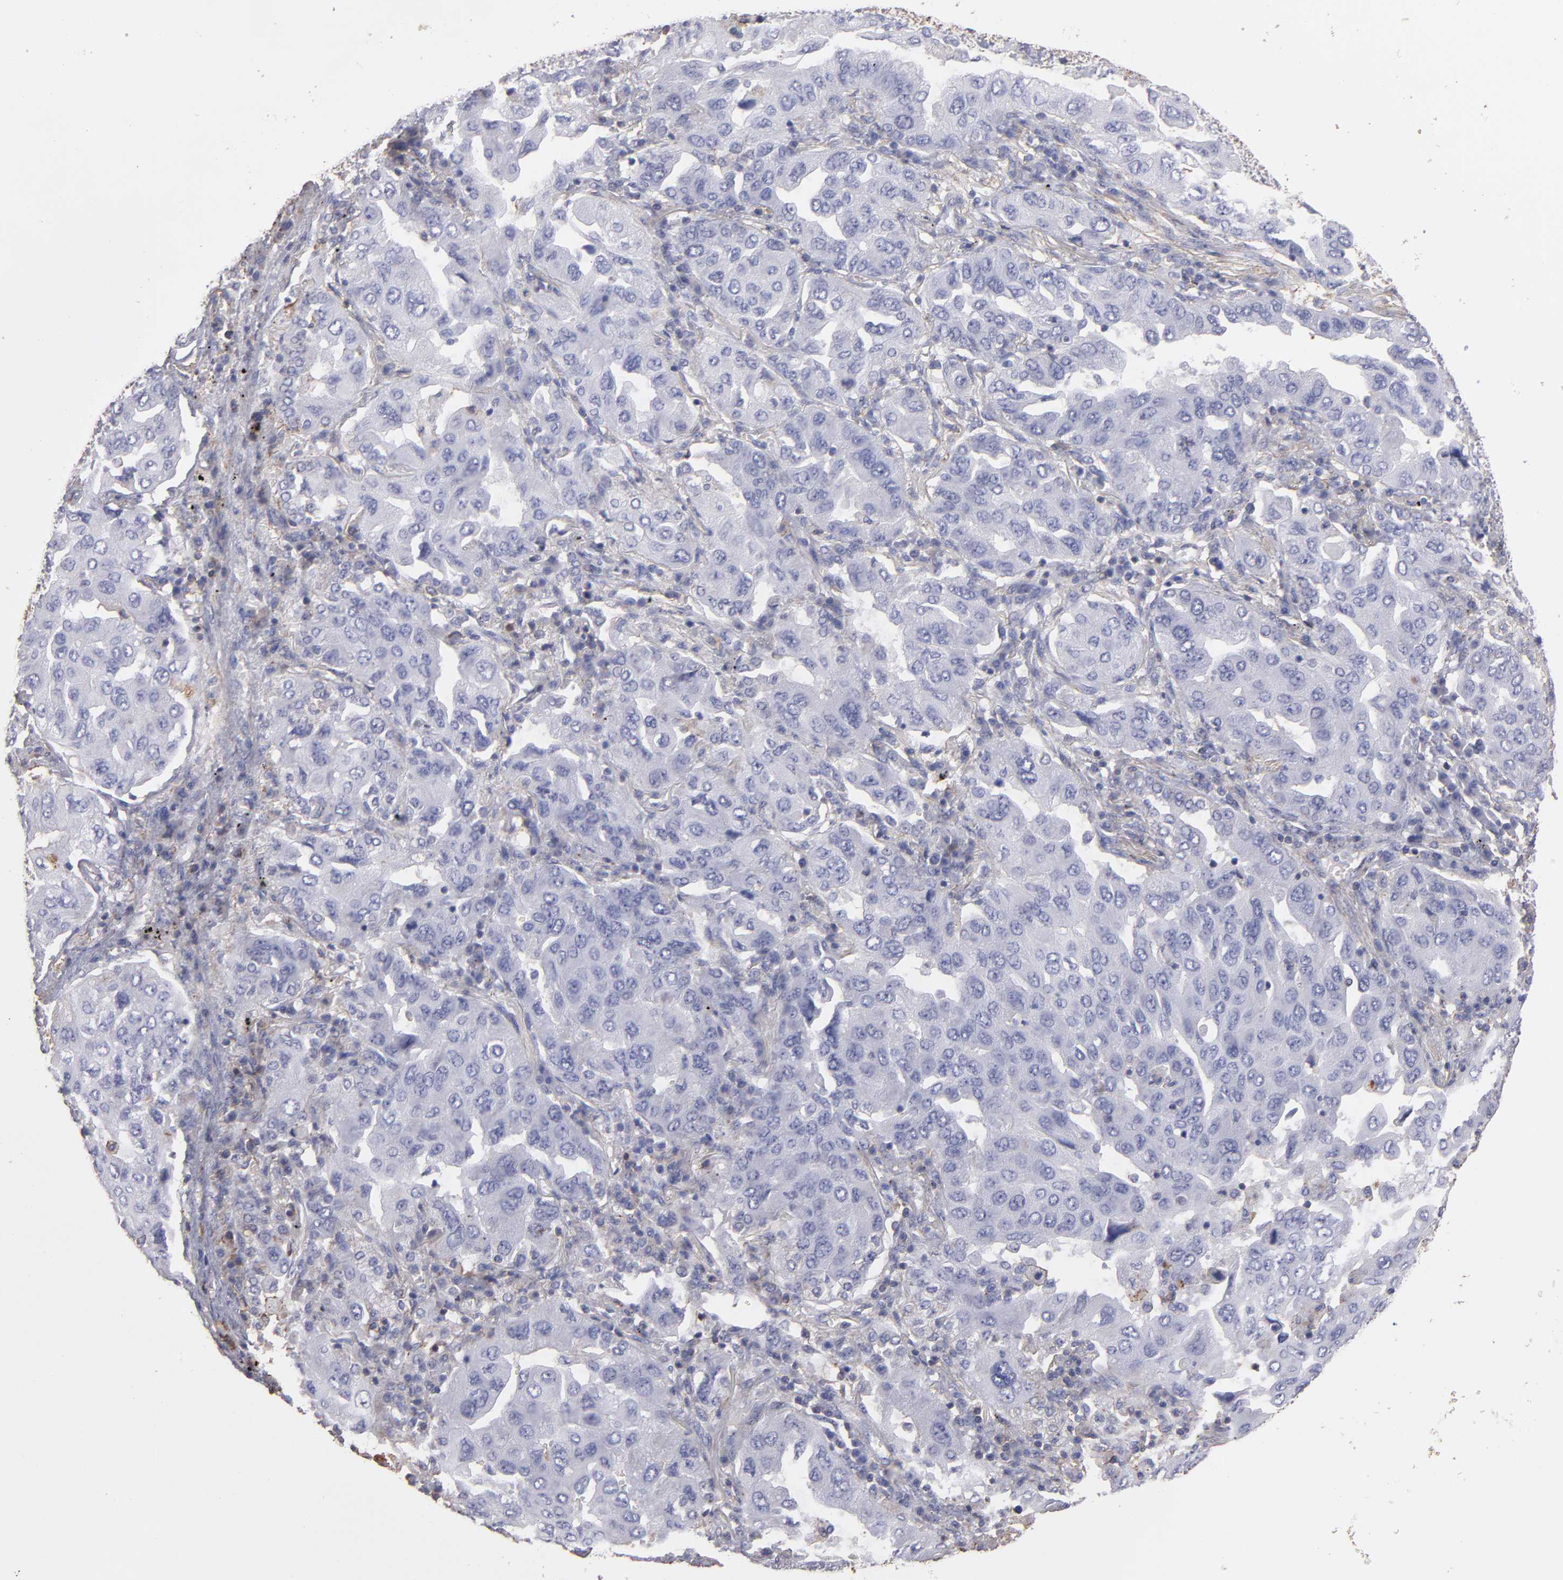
{"staining": {"intensity": "negative", "quantity": "none", "location": "none"}, "tissue": "lung cancer", "cell_type": "Tumor cells", "image_type": "cancer", "snomed": [{"axis": "morphology", "description": "Adenocarcinoma, NOS"}, {"axis": "topography", "description": "Lung"}], "caption": "Lung cancer was stained to show a protein in brown. There is no significant expression in tumor cells.", "gene": "ABCB1", "patient": {"sex": "female", "age": 65}}